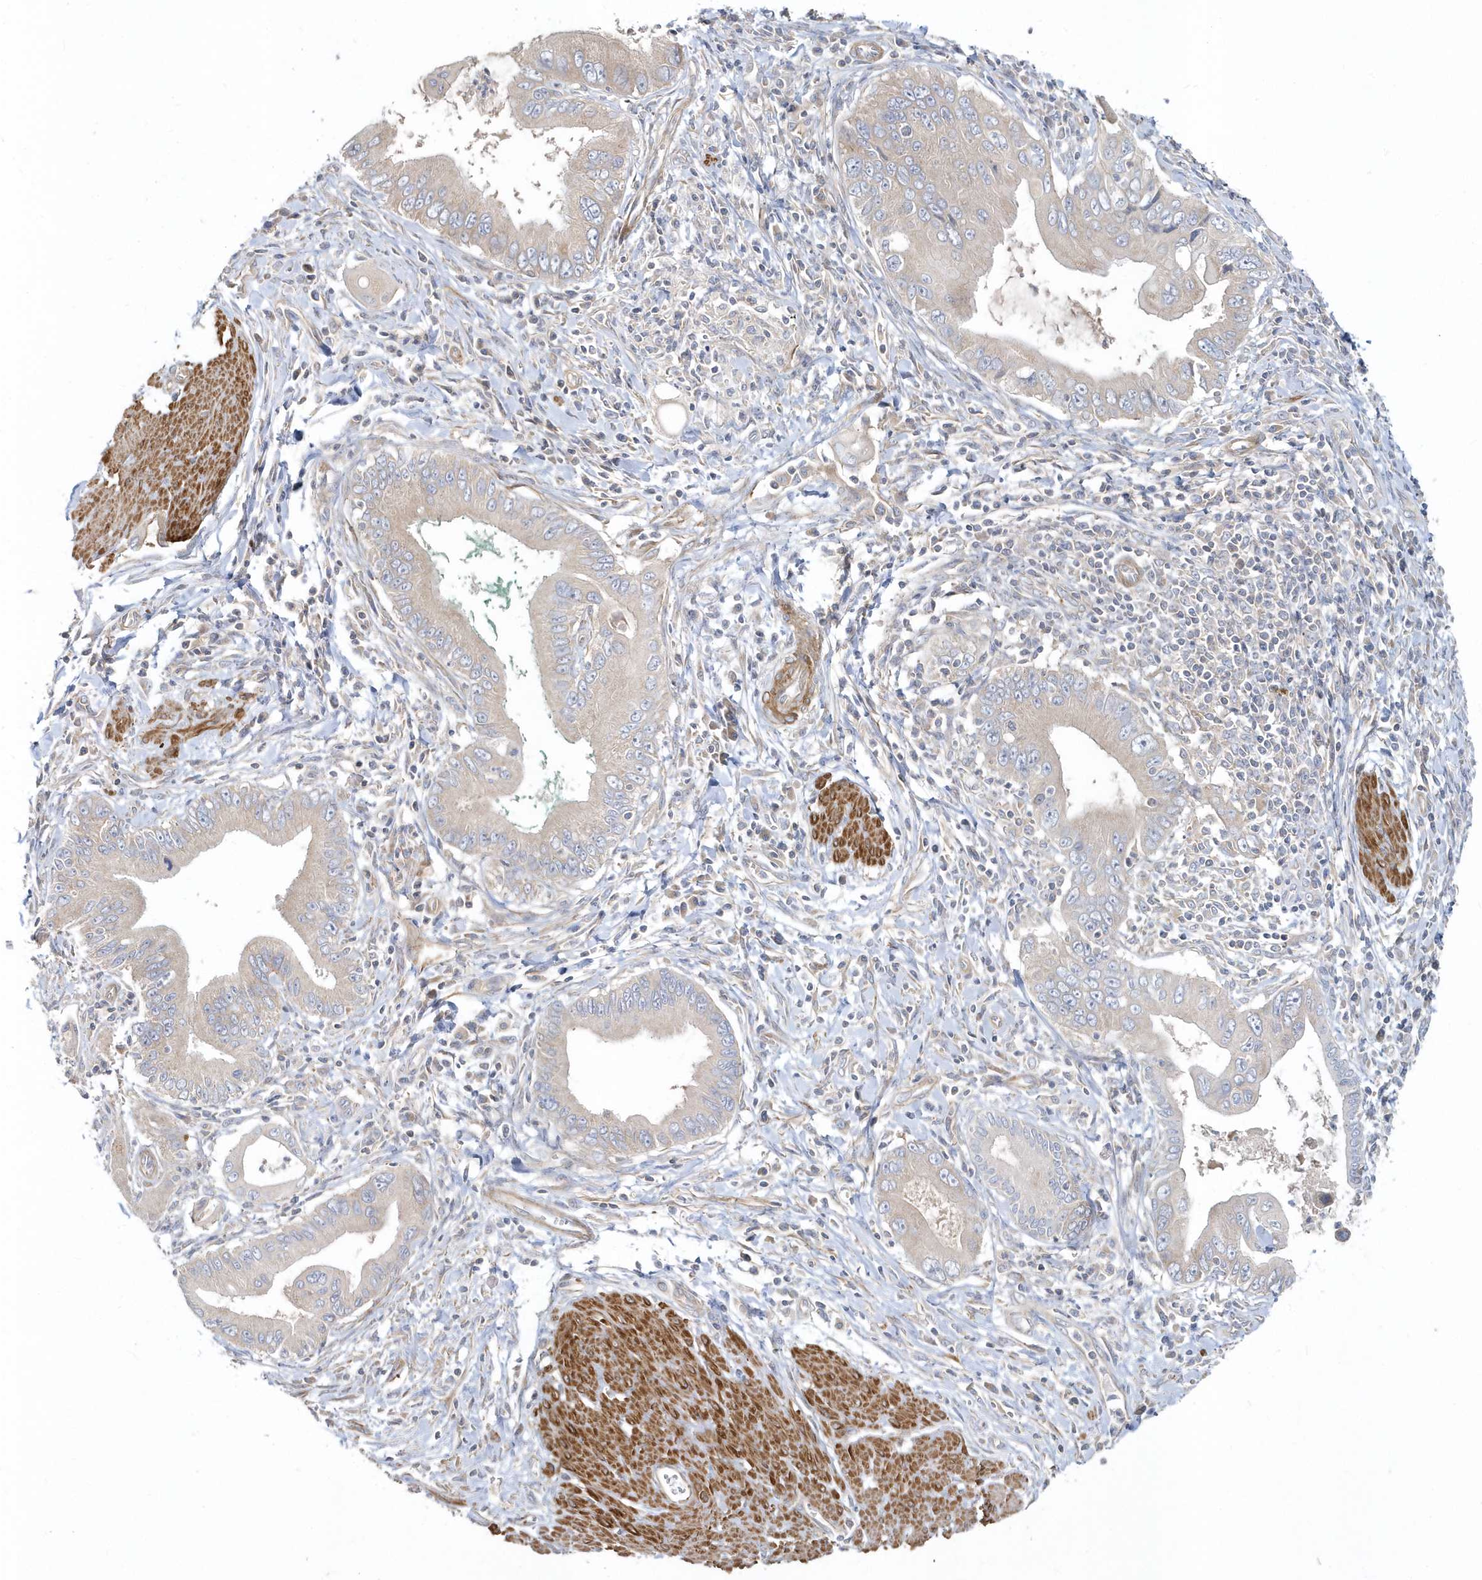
{"staining": {"intensity": "negative", "quantity": "none", "location": "none"}, "tissue": "pancreatic cancer", "cell_type": "Tumor cells", "image_type": "cancer", "snomed": [{"axis": "morphology", "description": "Adenocarcinoma, NOS"}, {"axis": "topography", "description": "Pancreas"}], "caption": "Immunohistochemistry (IHC) image of neoplastic tissue: human pancreatic adenocarcinoma stained with DAB exhibits no significant protein staining in tumor cells. (Stains: DAB (3,3'-diaminobenzidine) immunohistochemistry (IHC) with hematoxylin counter stain, Microscopy: brightfield microscopy at high magnification).", "gene": "LEXM", "patient": {"sex": "male", "age": 78}}